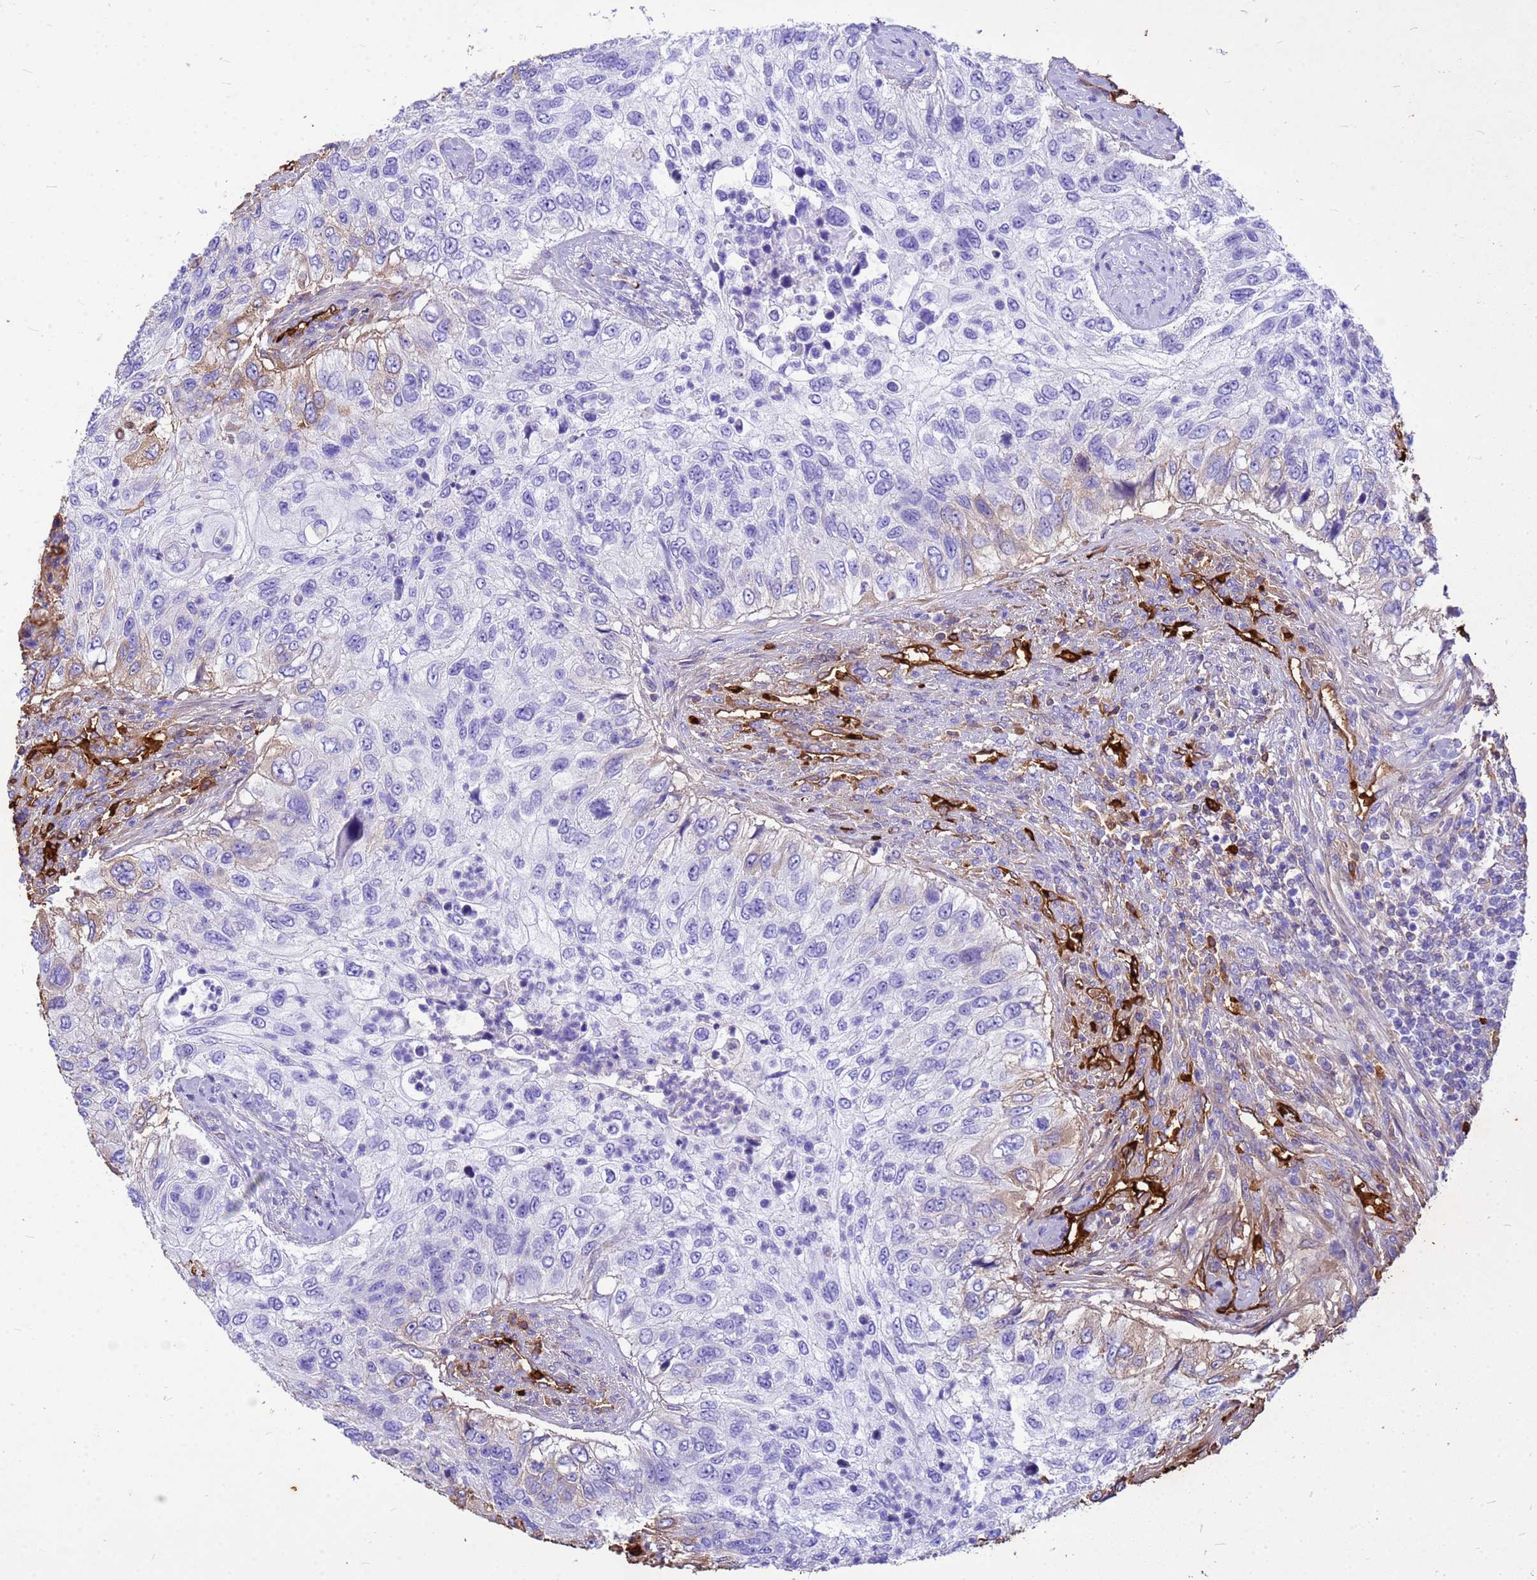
{"staining": {"intensity": "negative", "quantity": "none", "location": "none"}, "tissue": "urothelial cancer", "cell_type": "Tumor cells", "image_type": "cancer", "snomed": [{"axis": "morphology", "description": "Urothelial carcinoma, High grade"}, {"axis": "topography", "description": "Urinary bladder"}], "caption": "The IHC micrograph has no significant staining in tumor cells of high-grade urothelial carcinoma tissue.", "gene": "HBA2", "patient": {"sex": "female", "age": 60}}